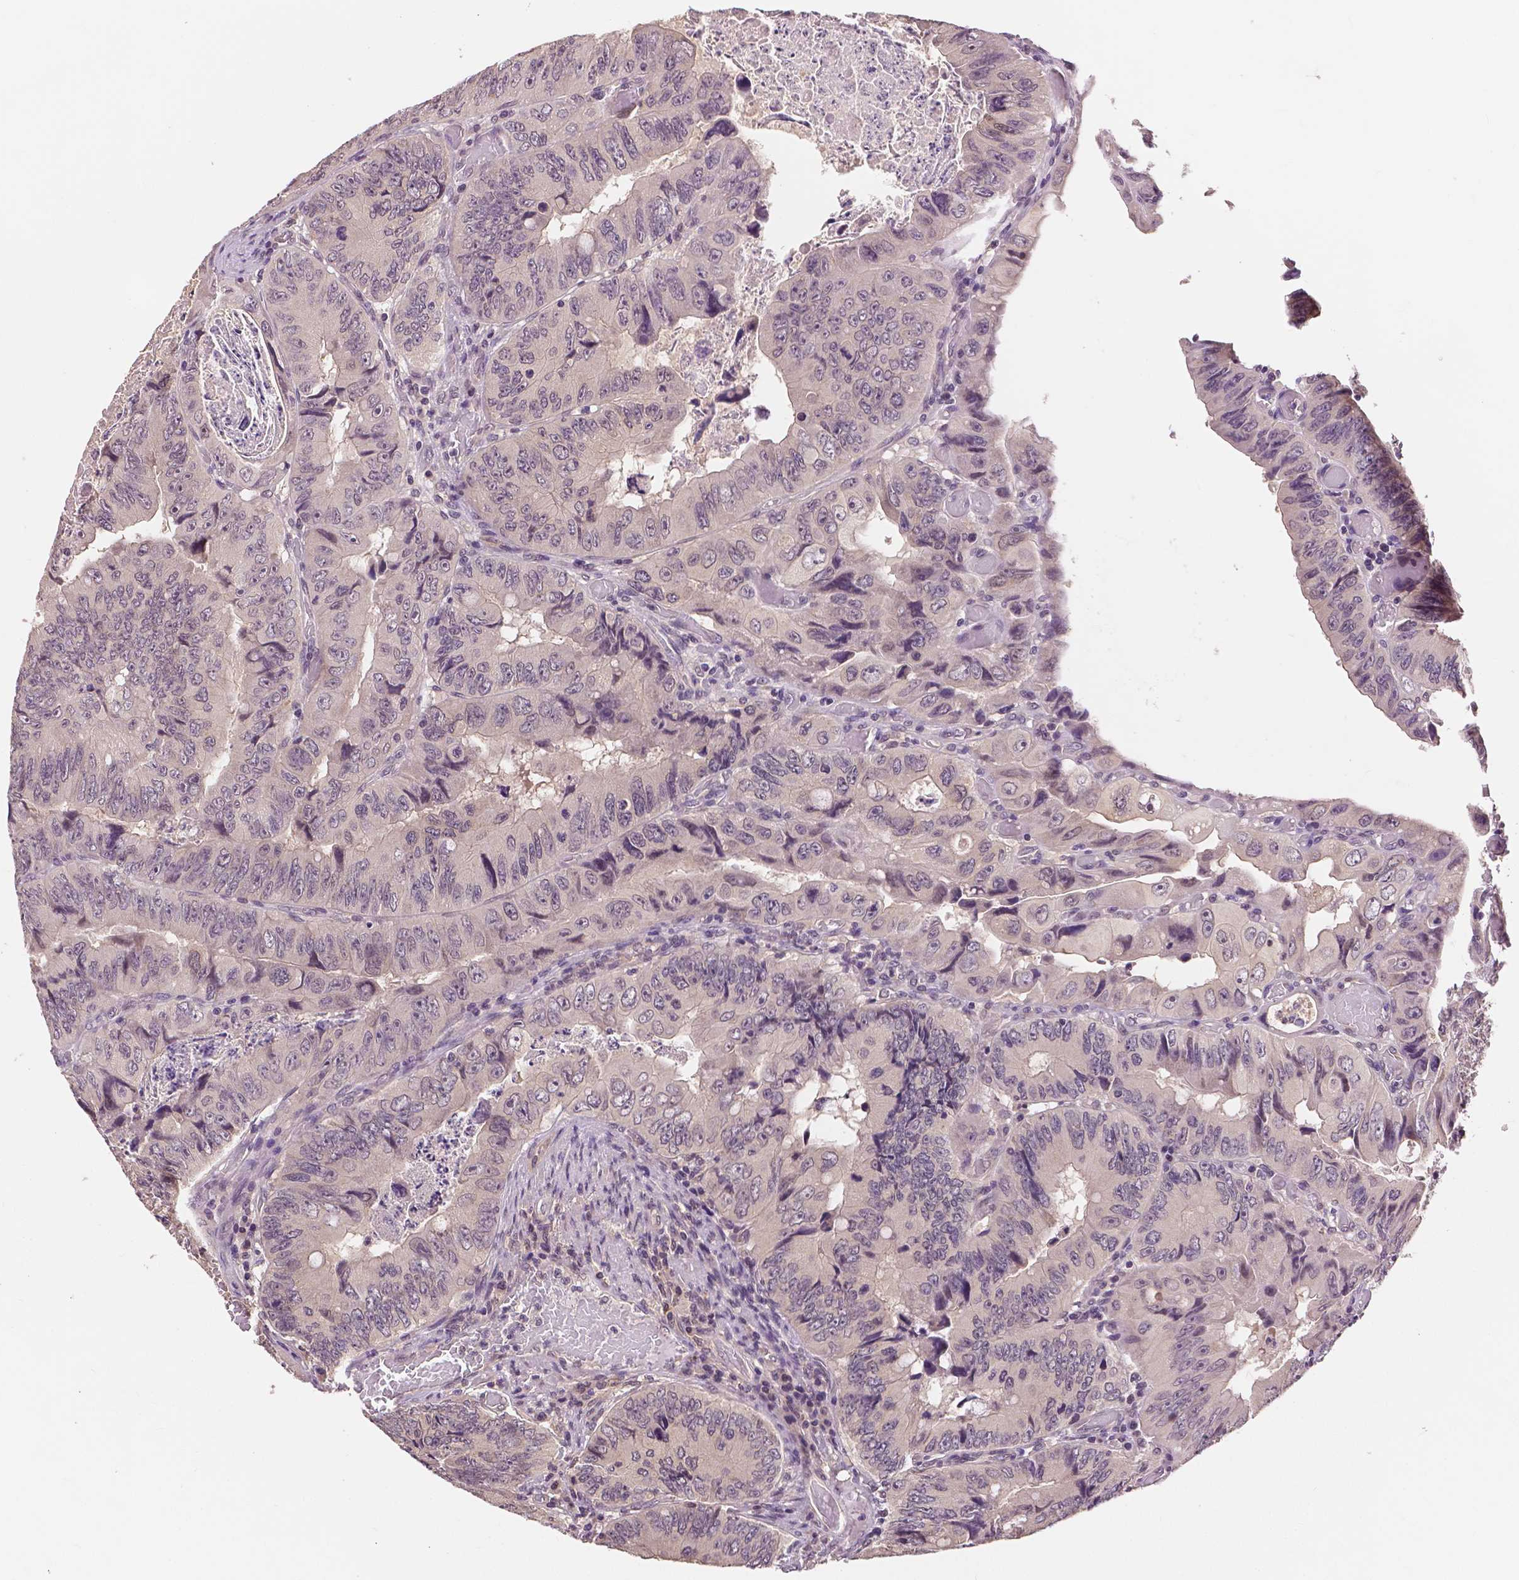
{"staining": {"intensity": "negative", "quantity": "none", "location": "none"}, "tissue": "colorectal cancer", "cell_type": "Tumor cells", "image_type": "cancer", "snomed": [{"axis": "morphology", "description": "Adenocarcinoma, NOS"}, {"axis": "topography", "description": "Colon"}], "caption": "Image shows no protein staining in tumor cells of colorectal adenocarcinoma tissue.", "gene": "MAP1LC3B", "patient": {"sex": "female", "age": 84}}